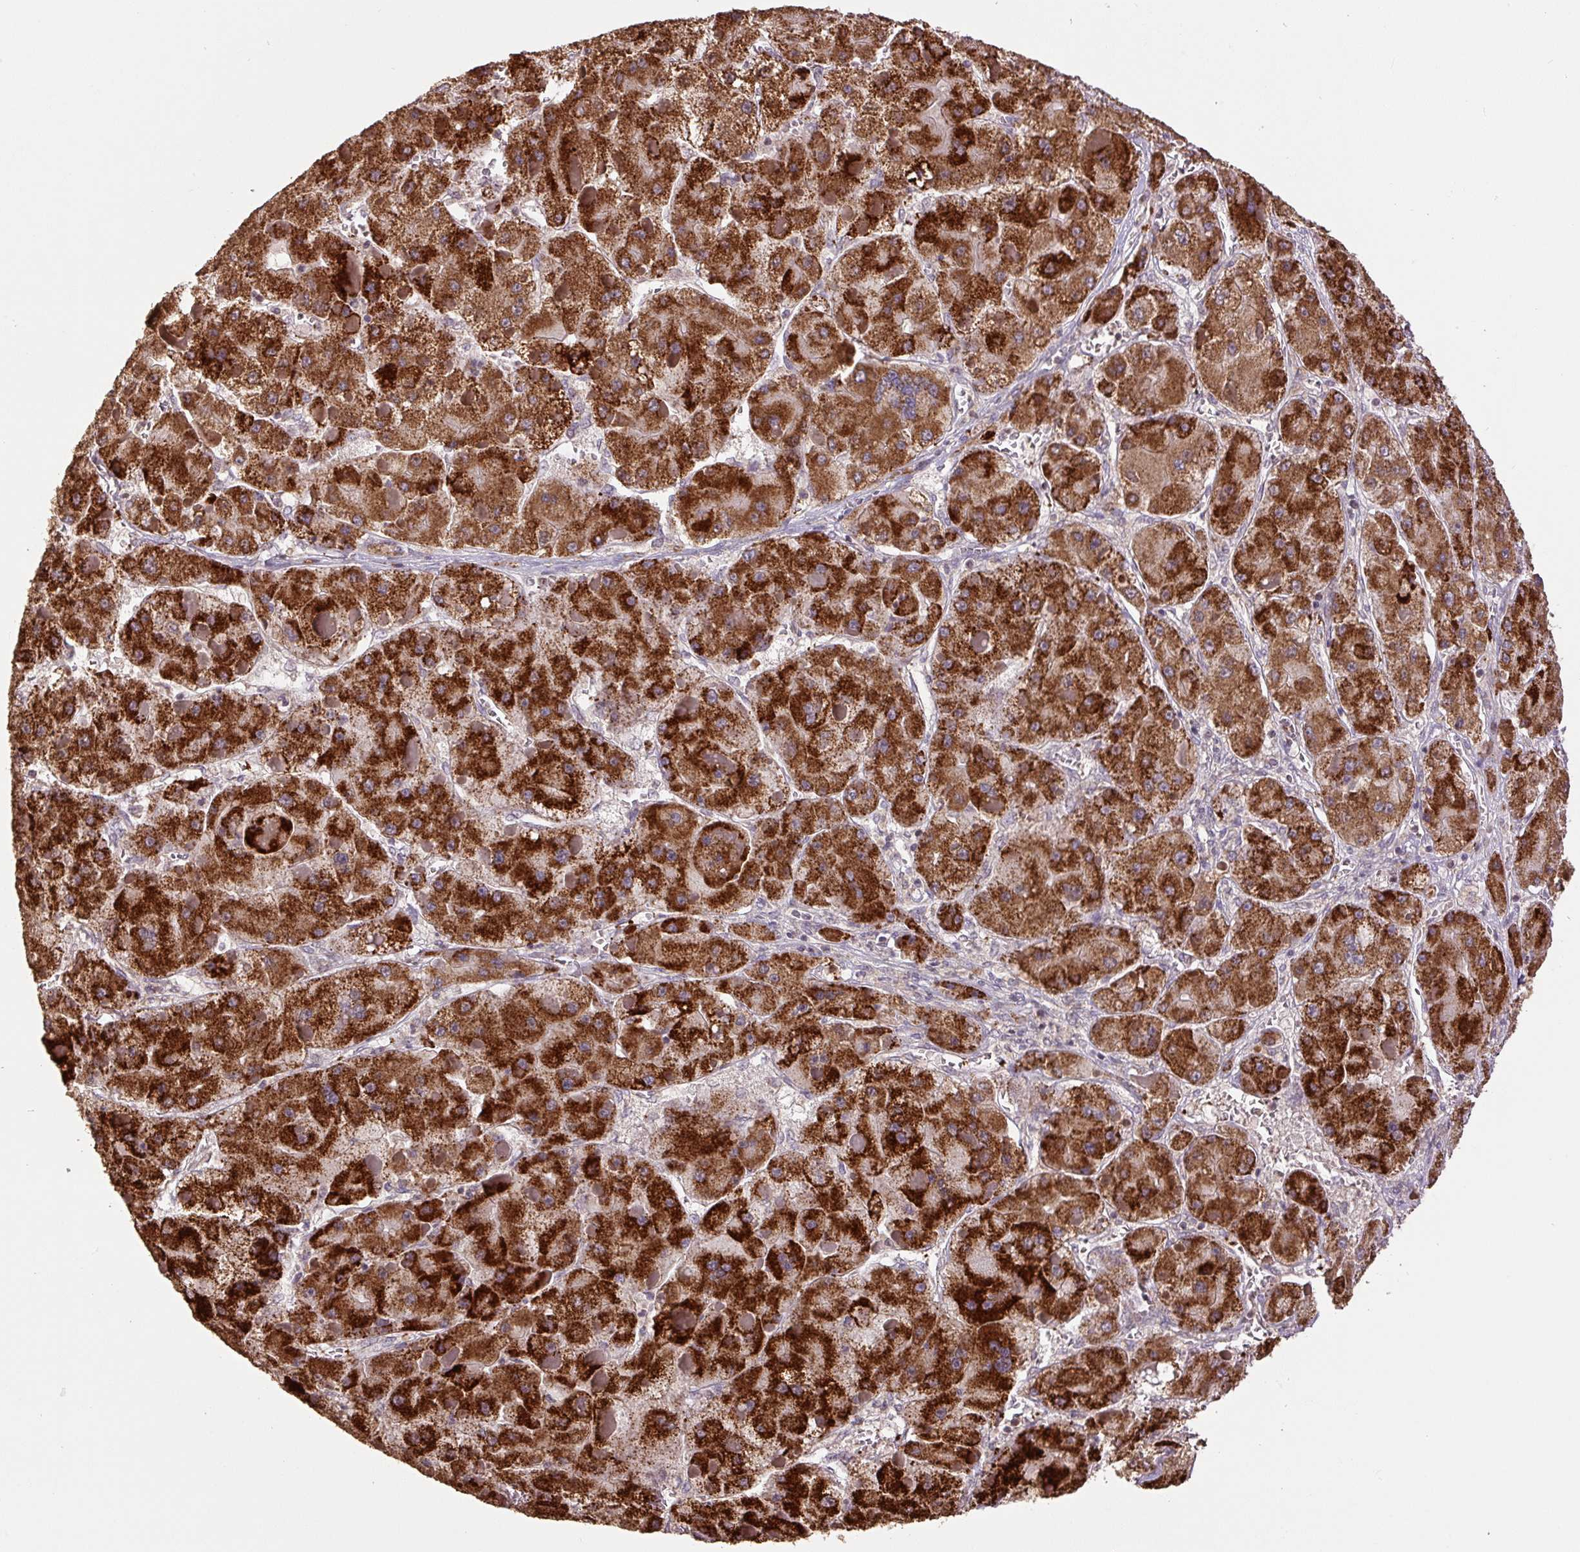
{"staining": {"intensity": "strong", "quantity": ">75%", "location": "cytoplasmic/membranous"}, "tissue": "liver cancer", "cell_type": "Tumor cells", "image_type": "cancer", "snomed": [{"axis": "morphology", "description": "Carcinoma, Hepatocellular, NOS"}, {"axis": "topography", "description": "Liver"}], "caption": "This is an image of immunohistochemistry staining of liver cancer, which shows strong positivity in the cytoplasmic/membranous of tumor cells.", "gene": "TMEM160", "patient": {"sex": "female", "age": 73}}